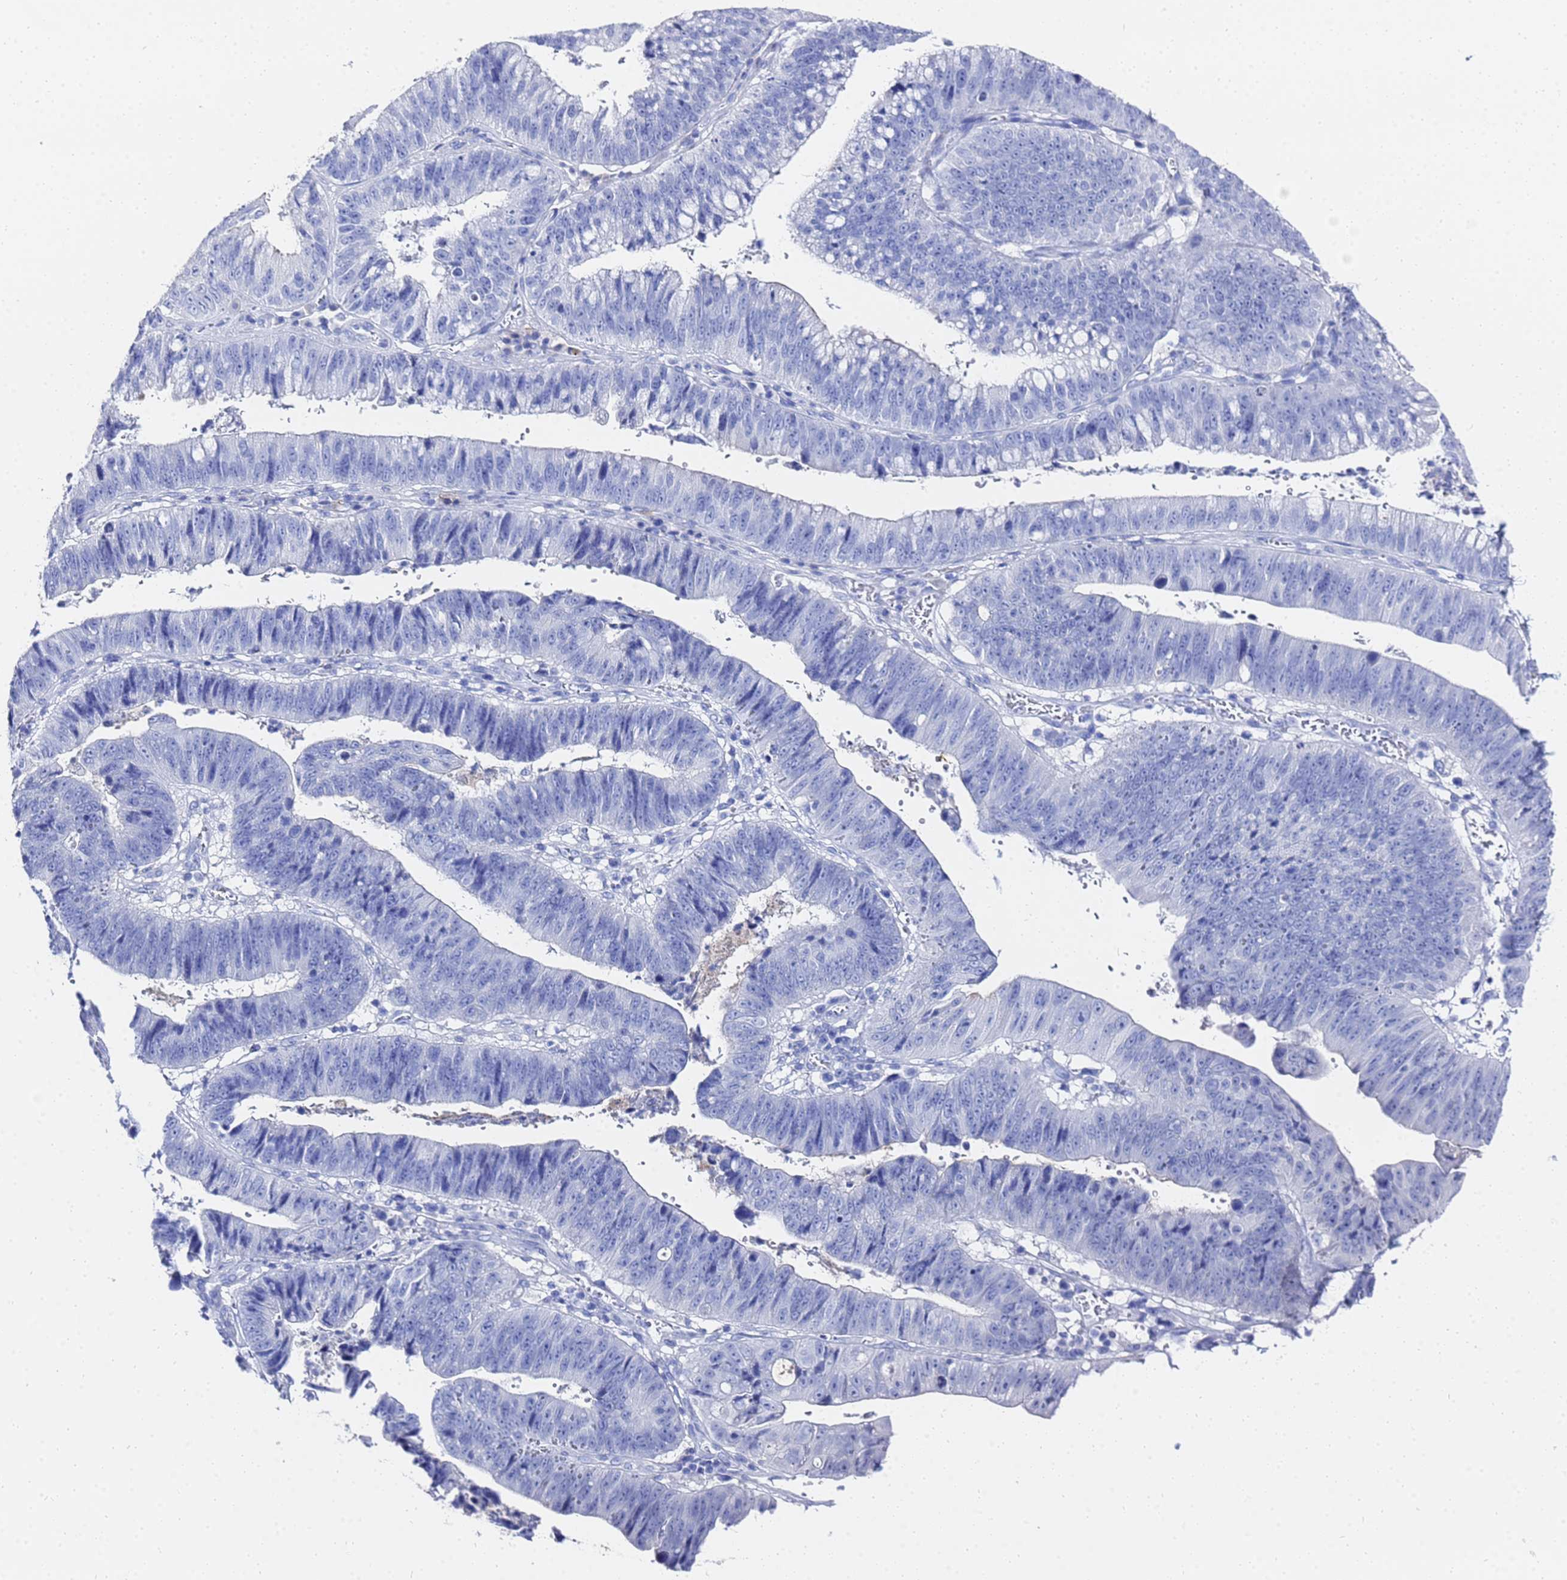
{"staining": {"intensity": "negative", "quantity": "none", "location": "none"}, "tissue": "stomach cancer", "cell_type": "Tumor cells", "image_type": "cancer", "snomed": [{"axis": "morphology", "description": "Adenocarcinoma, NOS"}, {"axis": "topography", "description": "Stomach"}], "caption": "A micrograph of human stomach adenocarcinoma is negative for staining in tumor cells.", "gene": "GGT1", "patient": {"sex": "male", "age": 59}}